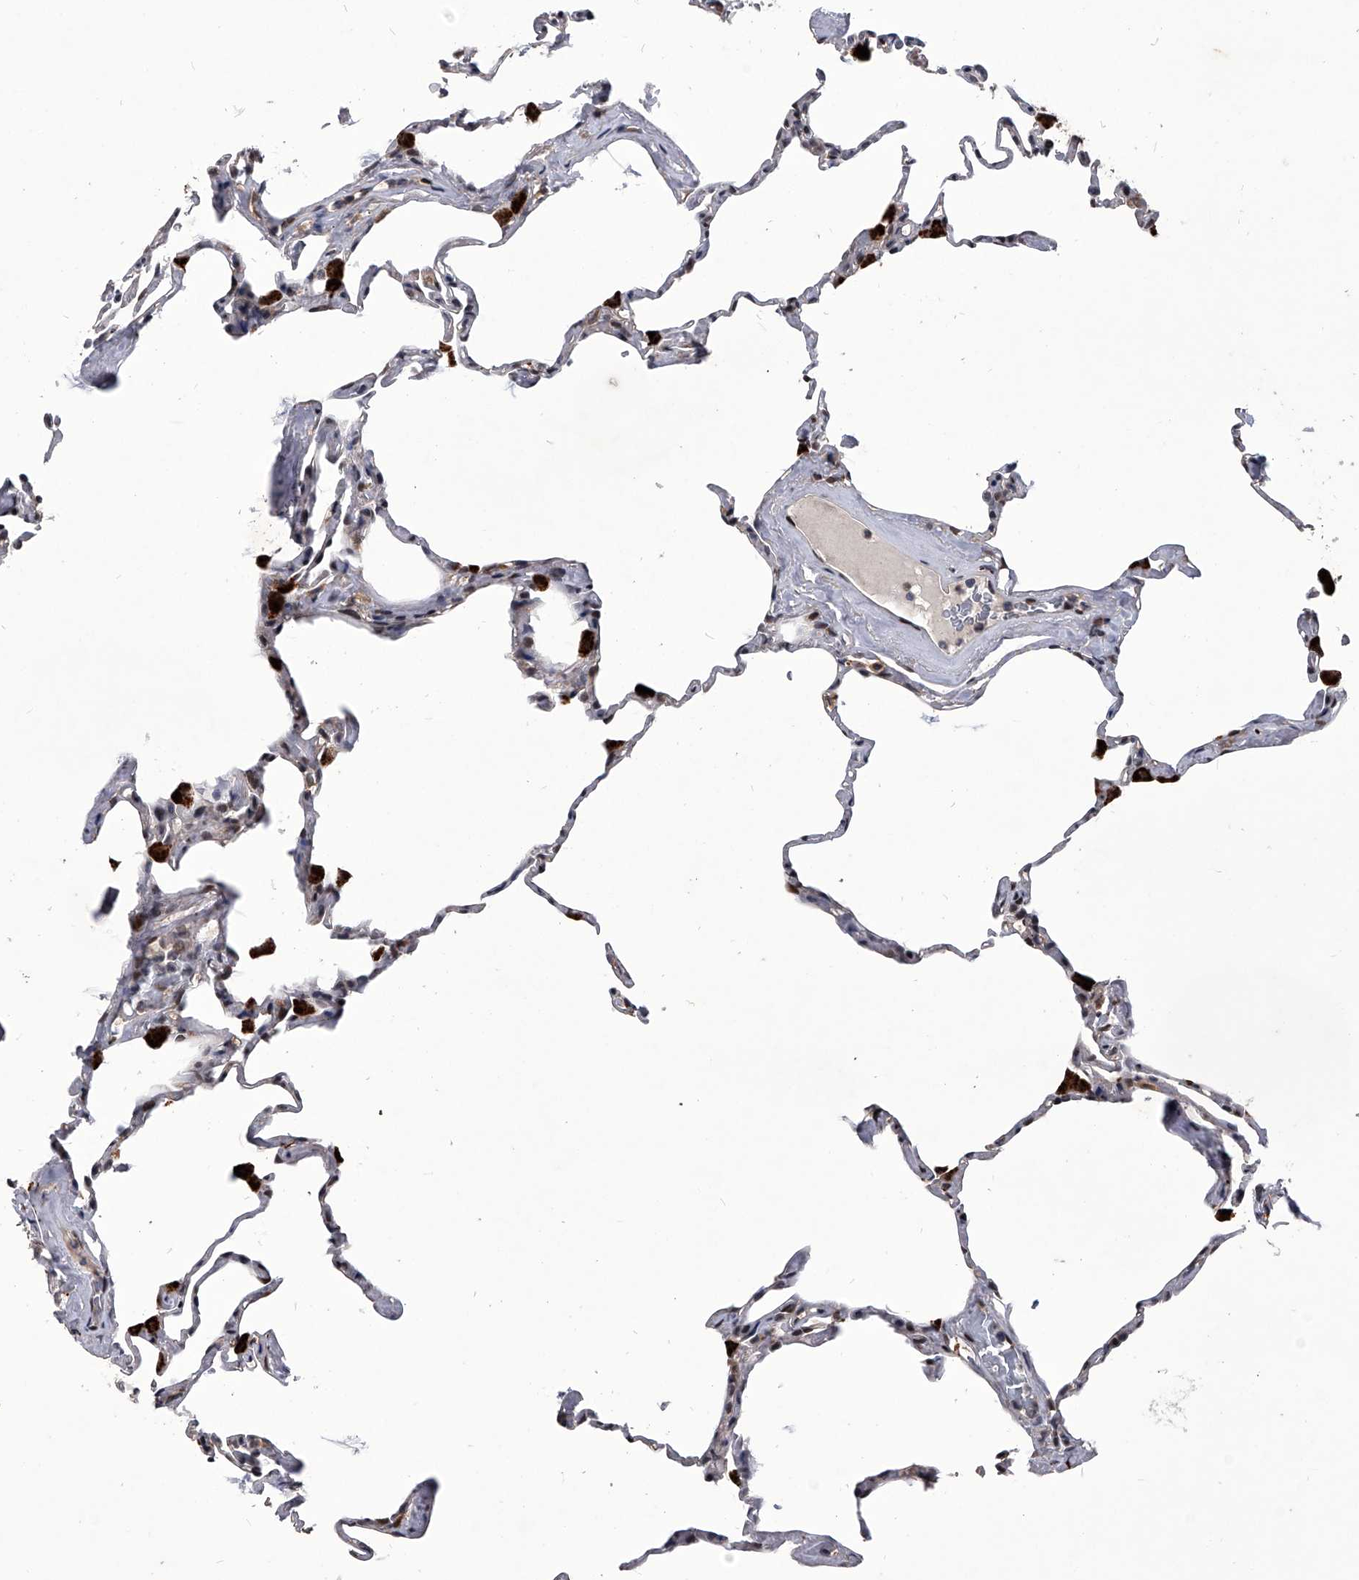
{"staining": {"intensity": "moderate", "quantity": "<25%", "location": "nuclear"}, "tissue": "lung", "cell_type": "Alveolar cells", "image_type": "normal", "snomed": [{"axis": "morphology", "description": "Normal tissue, NOS"}, {"axis": "topography", "description": "Lung"}], "caption": "Immunohistochemistry (IHC) (DAB (3,3'-diaminobenzidine)) staining of benign human lung displays moderate nuclear protein positivity in about <25% of alveolar cells.", "gene": "CMTR1", "patient": {"sex": "male", "age": 65}}